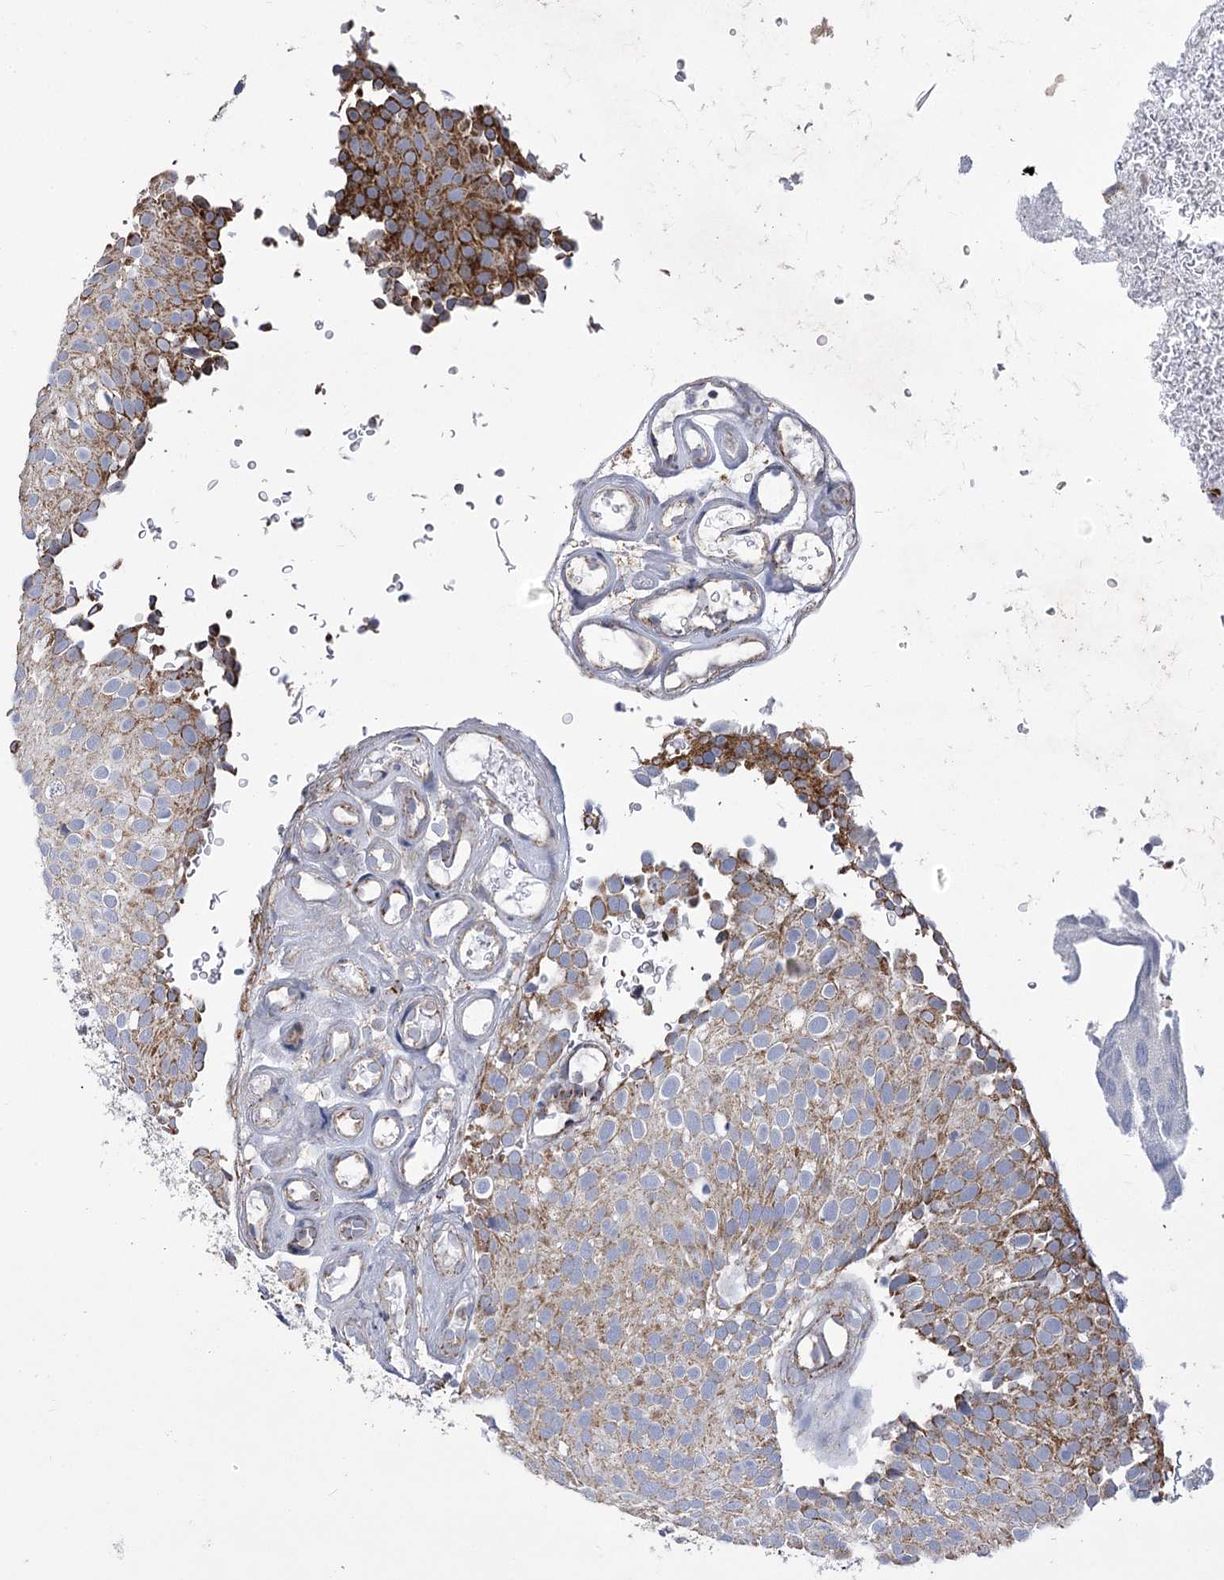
{"staining": {"intensity": "moderate", "quantity": "<25%", "location": "cytoplasmic/membranous"}, "tissue": "urothelial cancer", "cell_type": "Tumor cells", "image_type": "cancer", "snomed": [{"axis": "morphology", "description": "Urothelial carcinoma, Low grade"}, {"axis": "topography", "description": "Urinary bladder"}], "caption": "The immunohistochemical stain labels moderate cytoplasmic/membranous positivity in tumor cells of urothelial carcinoma (low-grade) tissue.", "gene": "PDHB", "patient": {"sex": "male", "age": 78}}